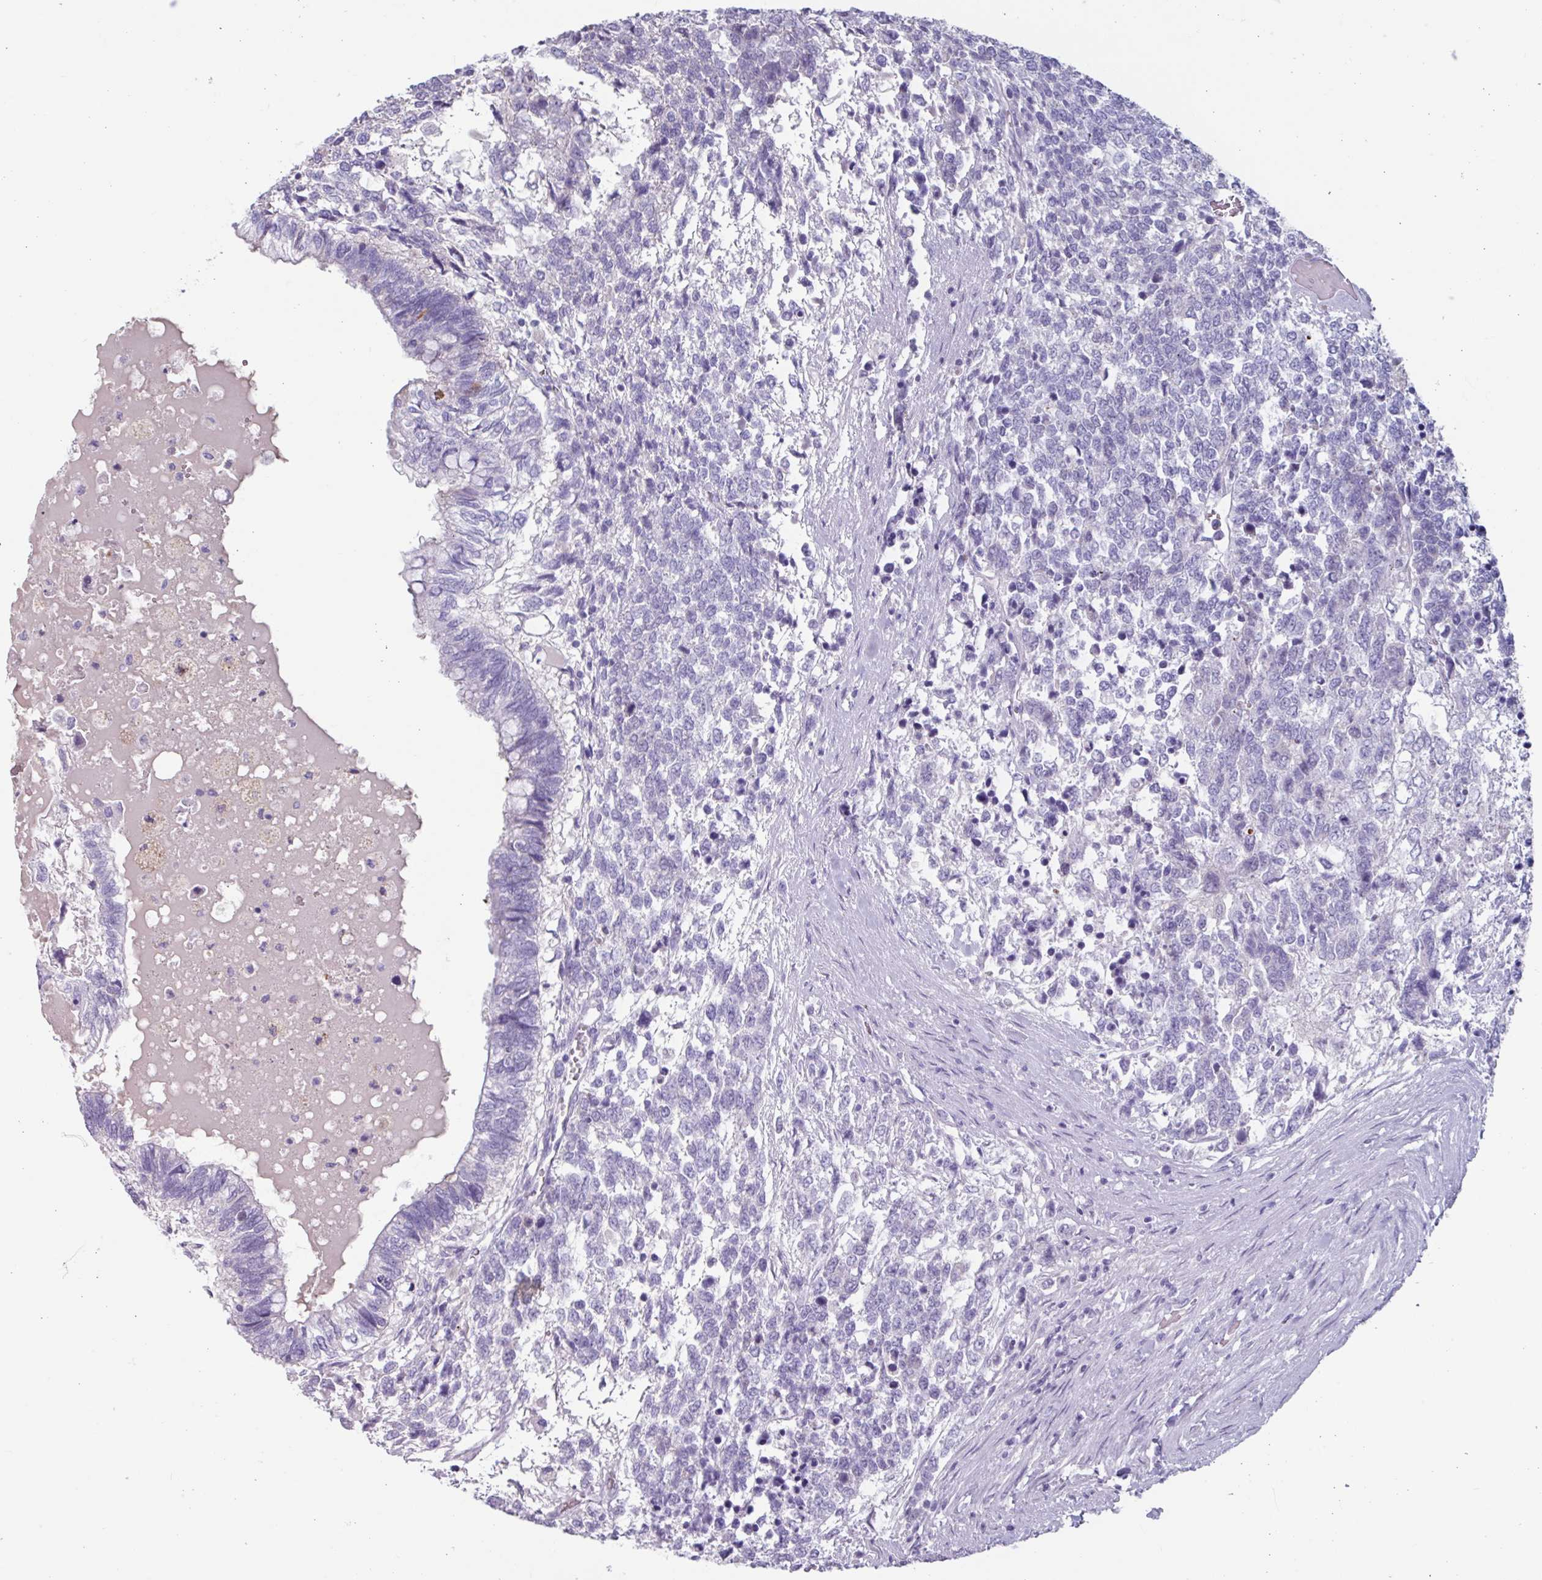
{"staining": {"intensity": "negative", "quantity": "none", "location": "none"}, "tissue": "testis cancer", "cell_type": "Tumor cells", "image_type": "cancer", "snomed": [{"axis": "morphology", "description": "Carcinoma, Embryonal, NOS"}, {"axis": "topography", "description": "Testis"}], "caption": "Tumor cells are negative for protein expression in human embryonal carcinoma (testis).", "gene": "OR2T10", "patient": {"sex": "male", "age": 23}}